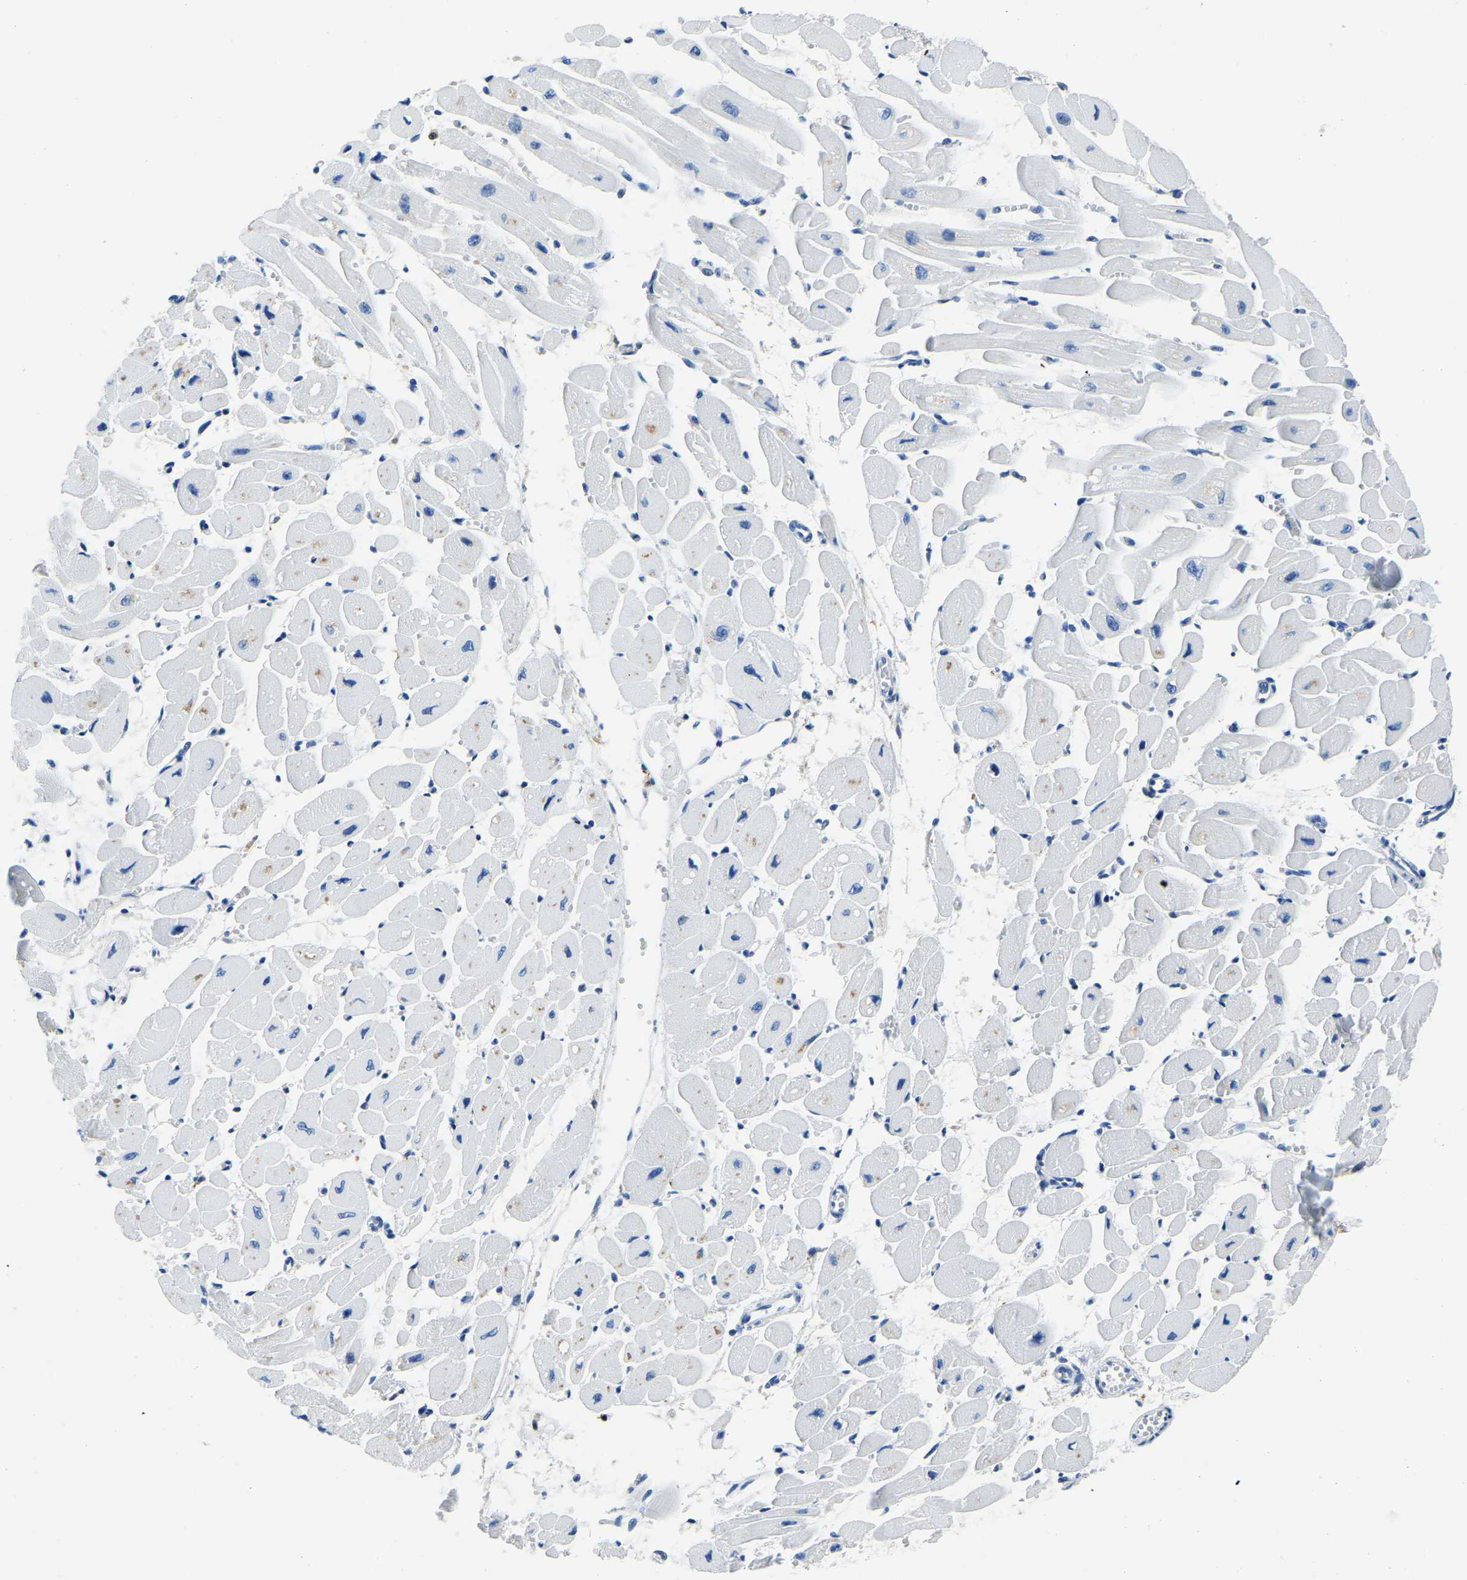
{"staining": {"intensity": "negative", "quantity": "none", "location": "none"}, "tissue": "heart muscle", "cell_type": "Cardiomyocytes", "image_type": "normal", "snomed": [{"axis": "morphology", "description": "Normal tissue, NOS"}, {"axis": "topography", "description": "Heart"}], "caption": "Histopathology image shows no protein positivity in cardiomyocytes of unremarkable heart muscle. (Immunohistochemistry (ihc), brightfield microscopy, high magnification).", "gene": "ZDHHC13", "patient": {"sex": "female", "age": 54}}